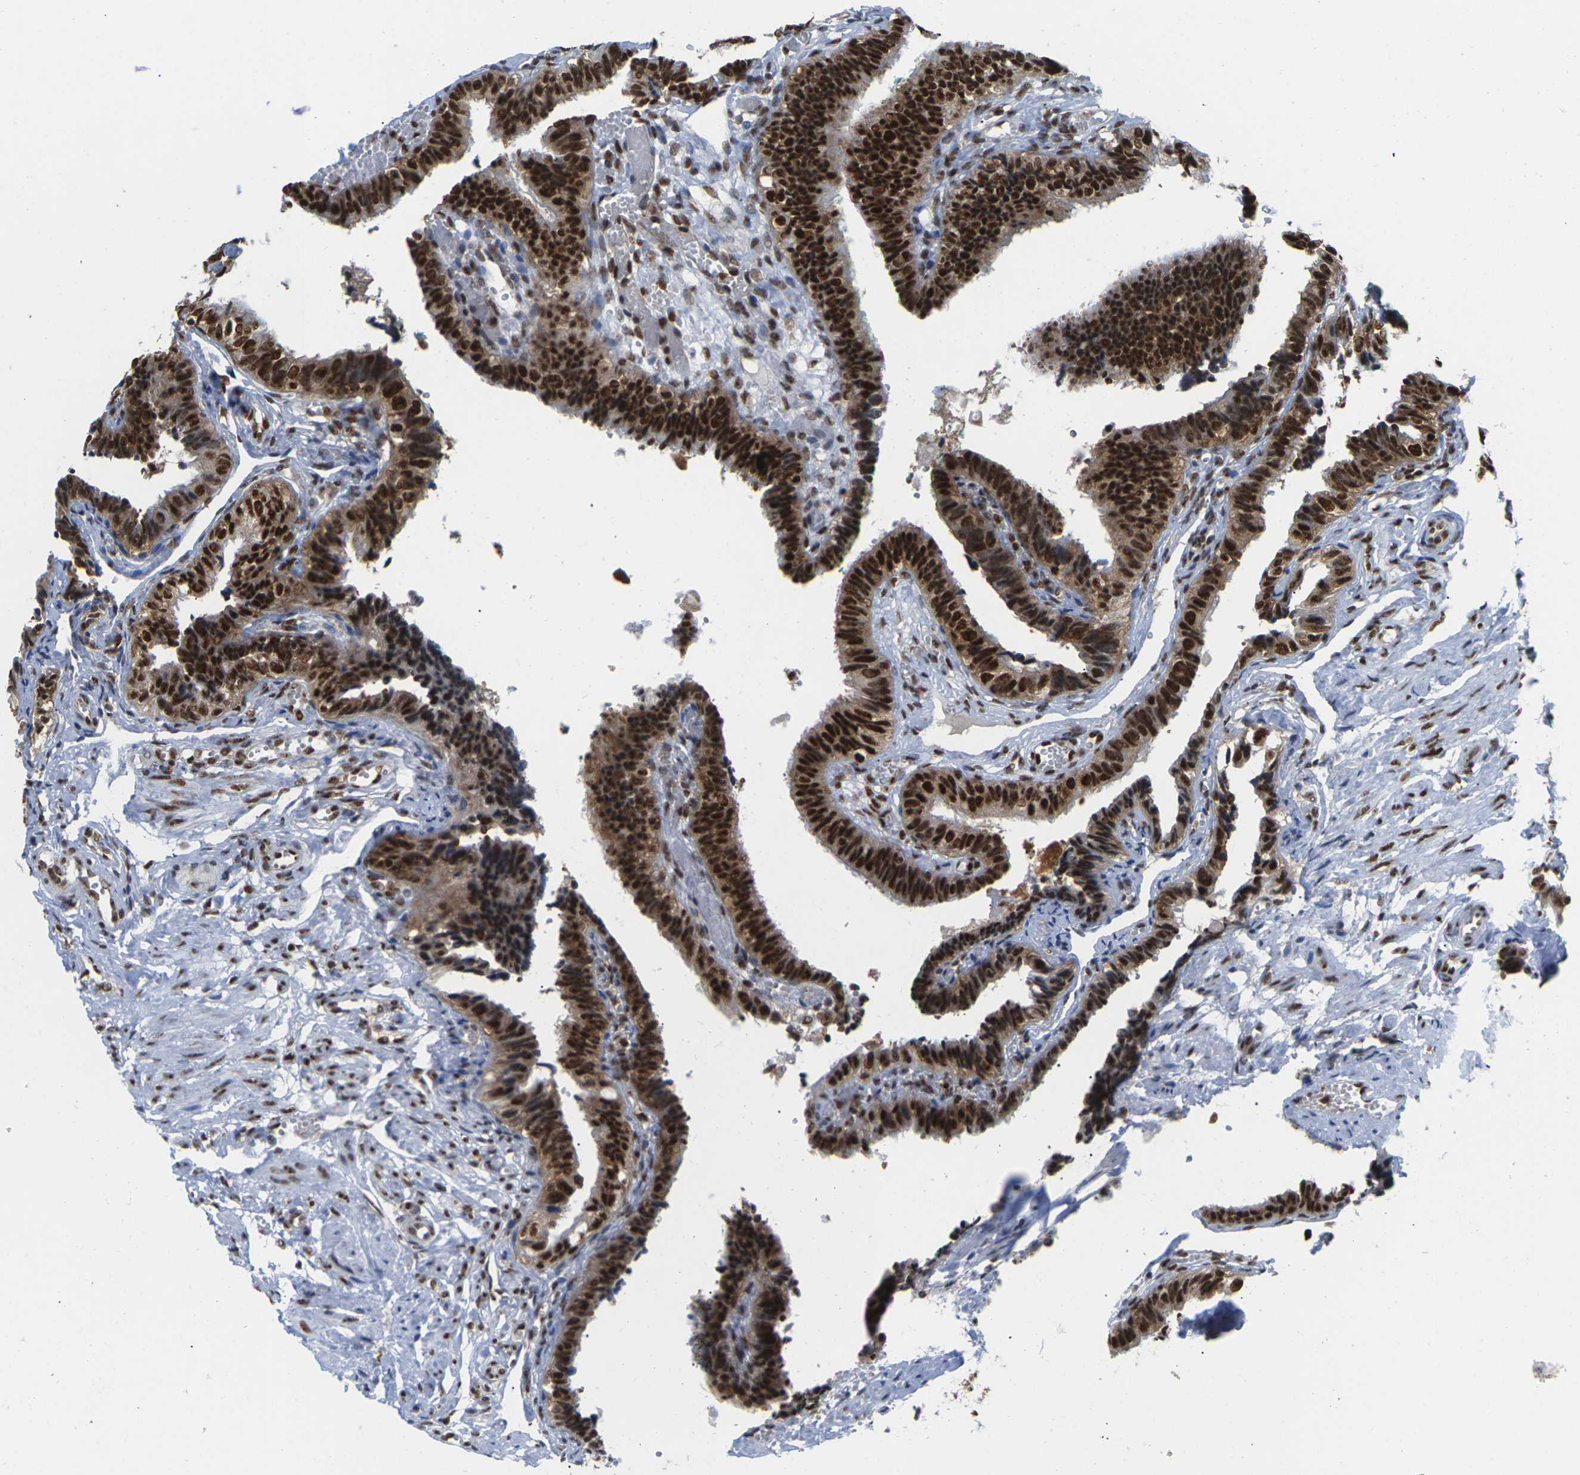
{"staining": {"intensity": "strong", "quantity": ">75%", "location": "cytoplasmic/membranous,nuclear"}, "tissue": "fallopian tube", "cell_type": "Glandular cells", "image_type": "normal", "snomed": [{"axis": "morphology", "description": "Normal tissue, NOS"}, {"axis": "topography", "description": "Fallopian tube"}], "caption": "Glandular cells reveal high levels of strong cytoplasmic/membranous,nuclear positivity in about >75% of cells in benign human fallopian tube. The staining was performed using DAB (3,3'-diaminobenzidine), with brown indicating positive protein expression. Nuclei are stained blue with hematoxylin.", "gene": "MAGOH", "patient": {"sex": "female", "age": 46}}